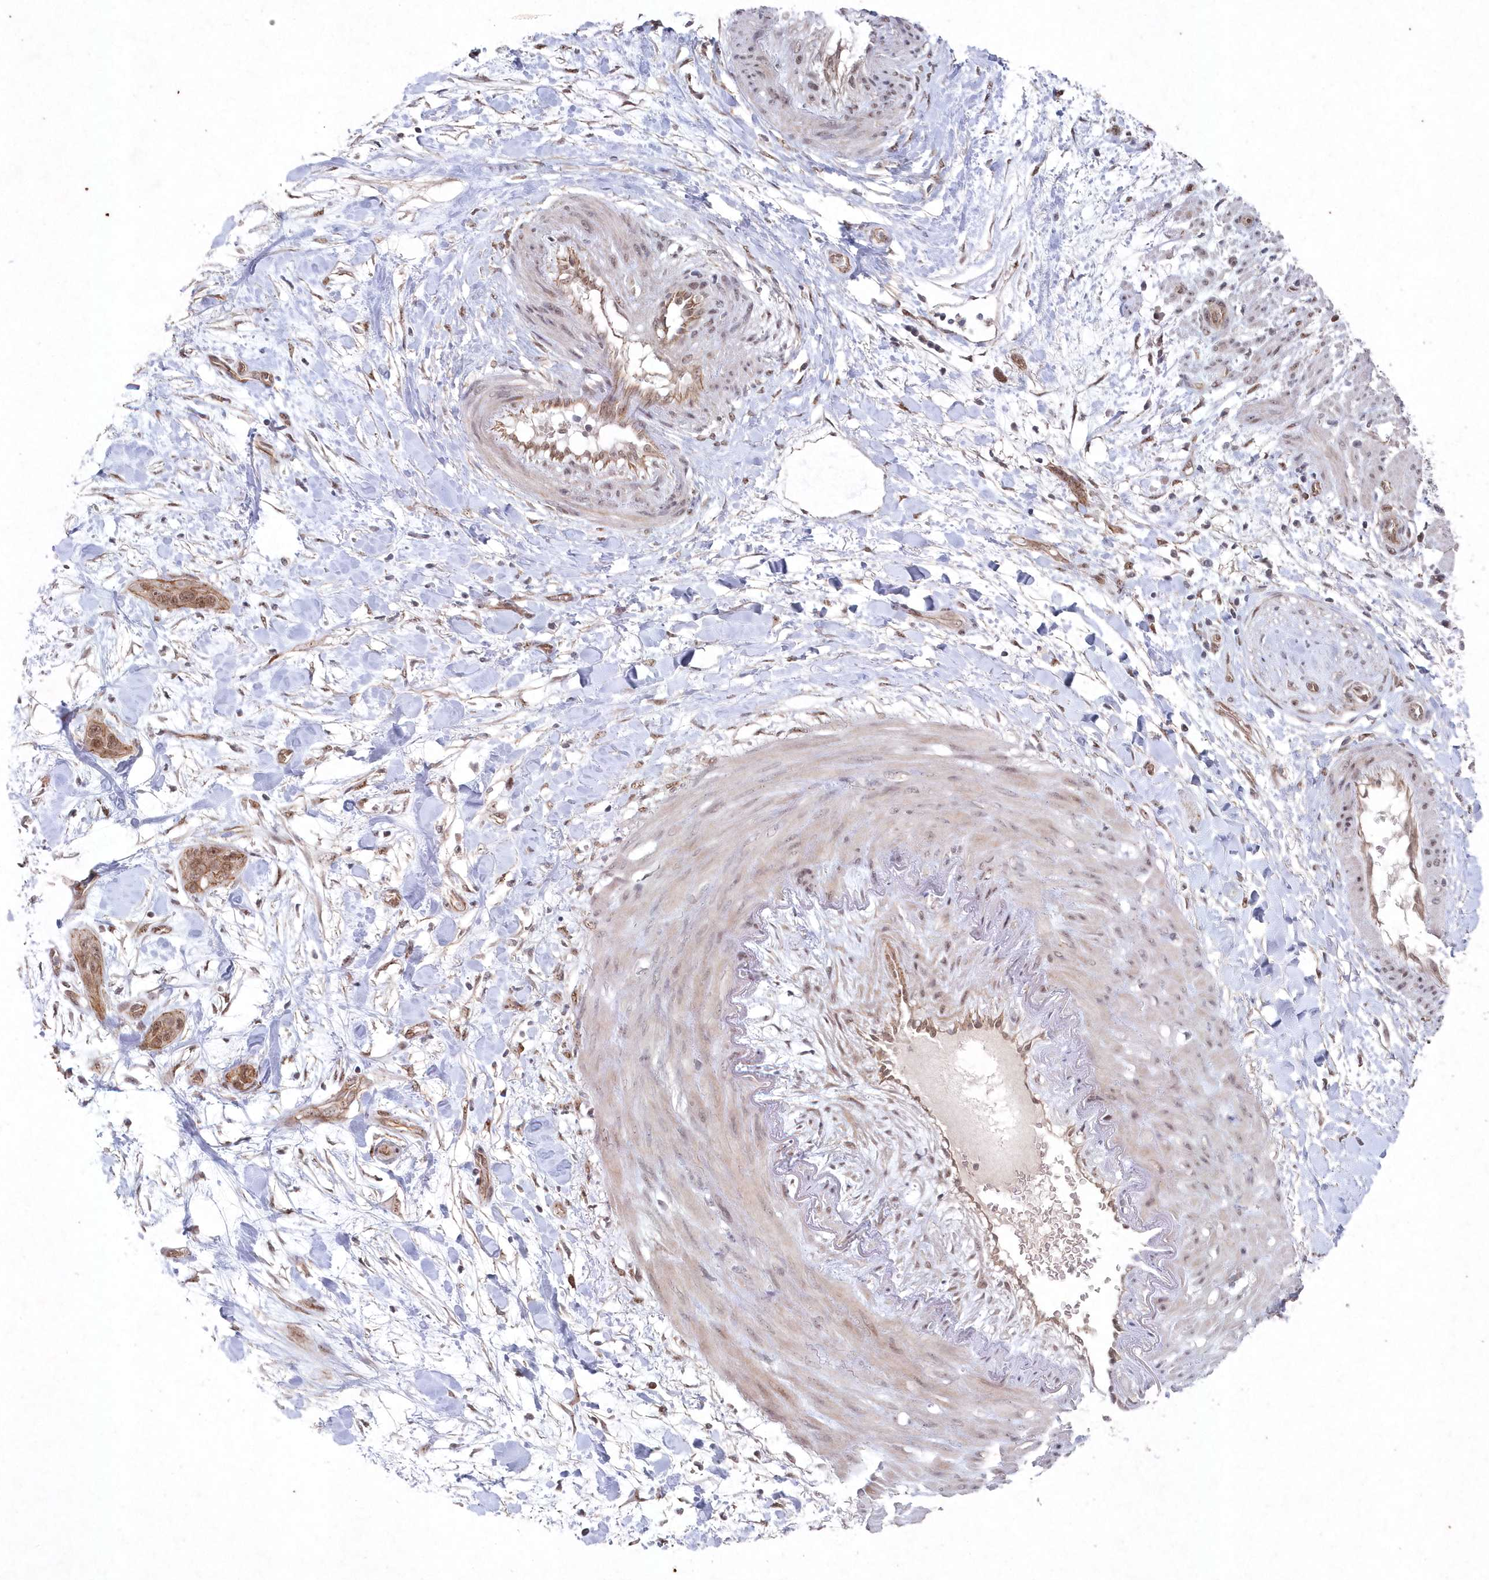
{"staining": {"intensity": "moderate", "quantity": ">75%", "location": "cytoplasmic/membranous,nuclear"}, "tissue": "pancreatic cancer", "cell_type": "Tumor cells", "image_type": "cancer", "snomed": [{"axis": "morphology", "description": "Adenocarcinoma, NOS"}, {"axis": "topography", "description": "Pancreas"}], "caption": "Pancreatic cancer (adenocarcinoma) stained with DAB IHC displays medium levels of moderate cytoplasmic/membranous and nuclear positivity in about >75% of tumor cells. The protein is shown in brown color, while the nuclei are stained blue.", "gene": "VSIG2", "patient": {"sex": "female", "age": 60}}